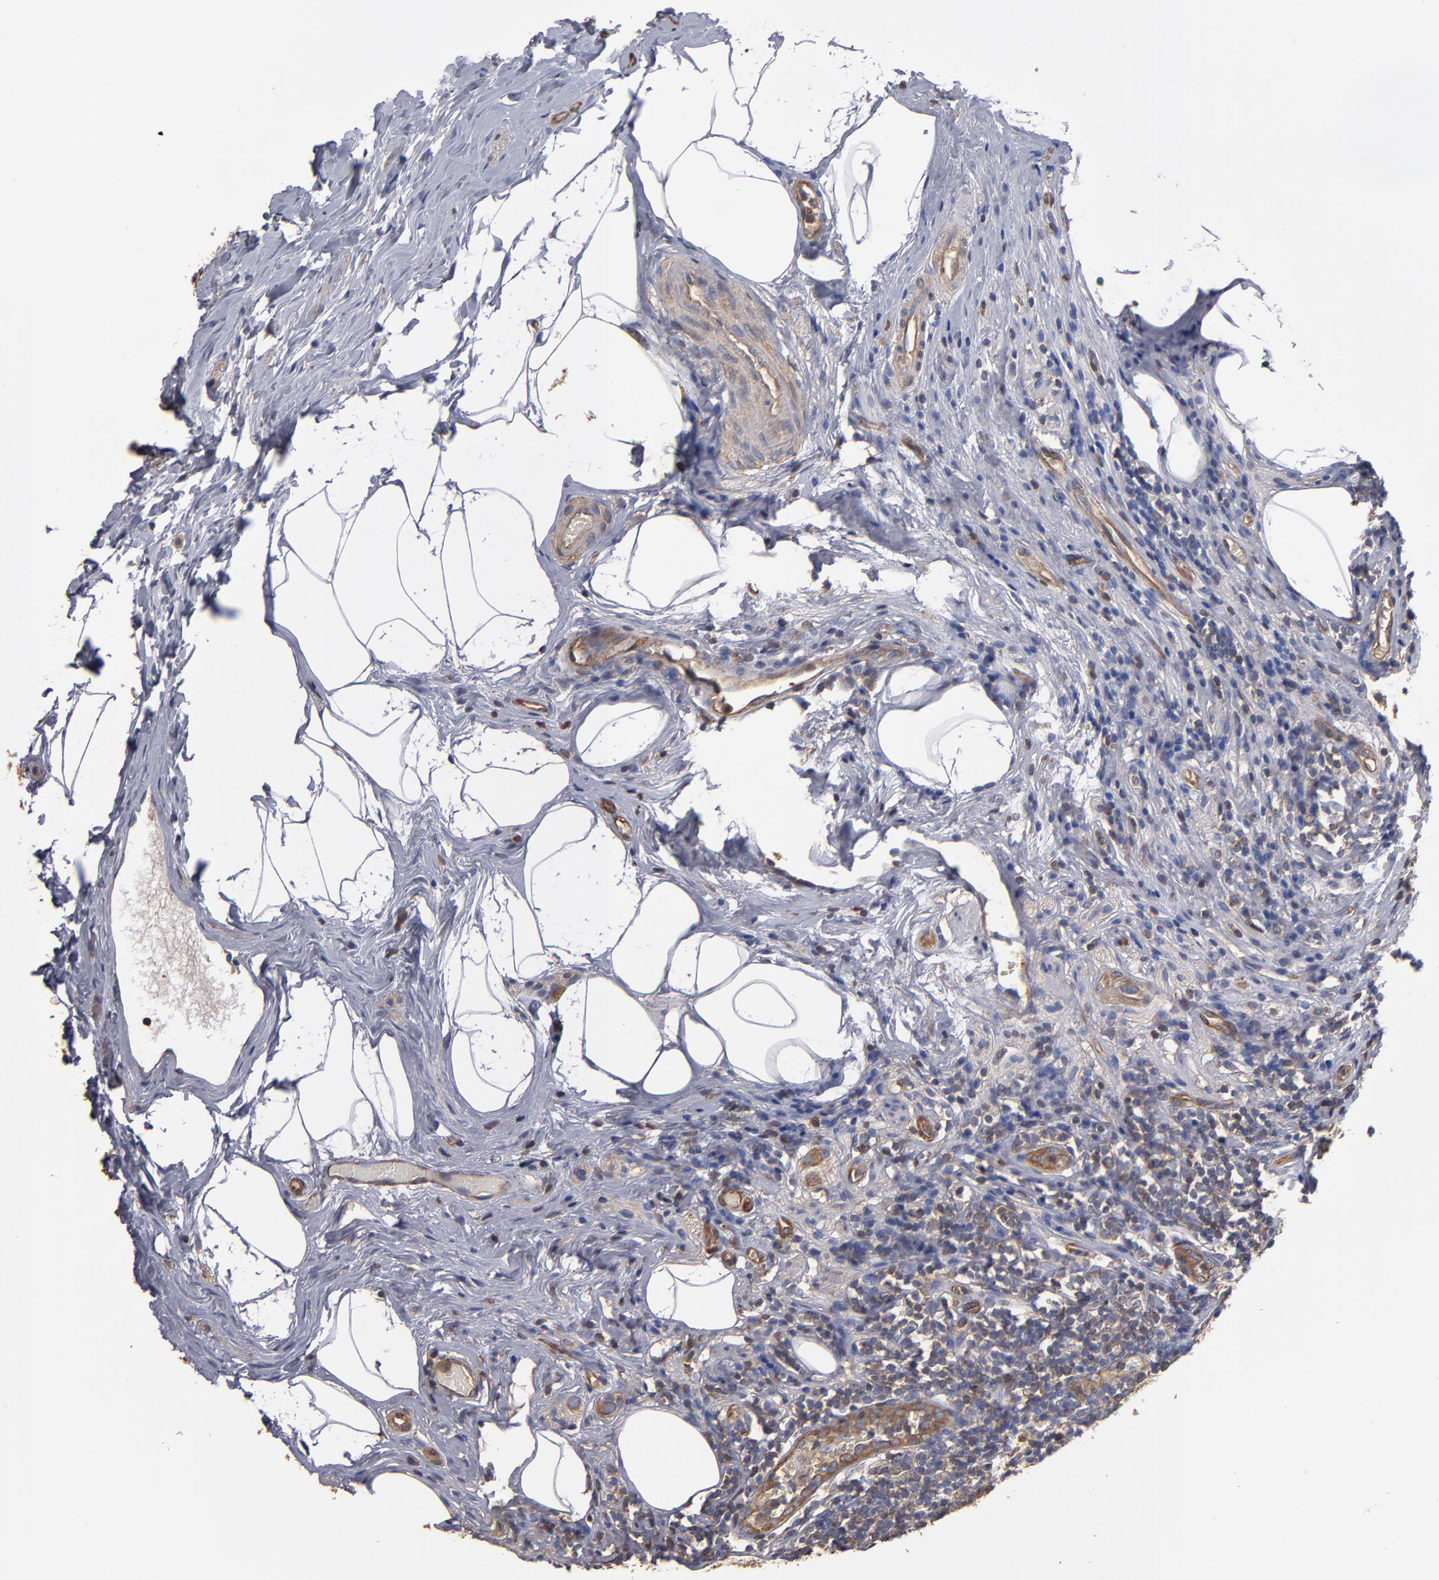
{"staining": {"intensity": "weak", "quantity": ">75%", "location": "cytoplasmic/membranous"}, "tissue": "appendix", "cell_type": "Glandular cells", "image_type": "normal", "snomed": [{"axis": "morphology", "description": "Normal tissue, NOS"}, {"axis": "topography", "description": "Appendix"}], "caption": "Immunohistochemical staining of normal appendix reveals low levels of weak cytoplasmic/membranous expression in approximately >75% of glandular cells.", "gene": "ESYT2", "patient": {"sex": "male", "age": 38}}